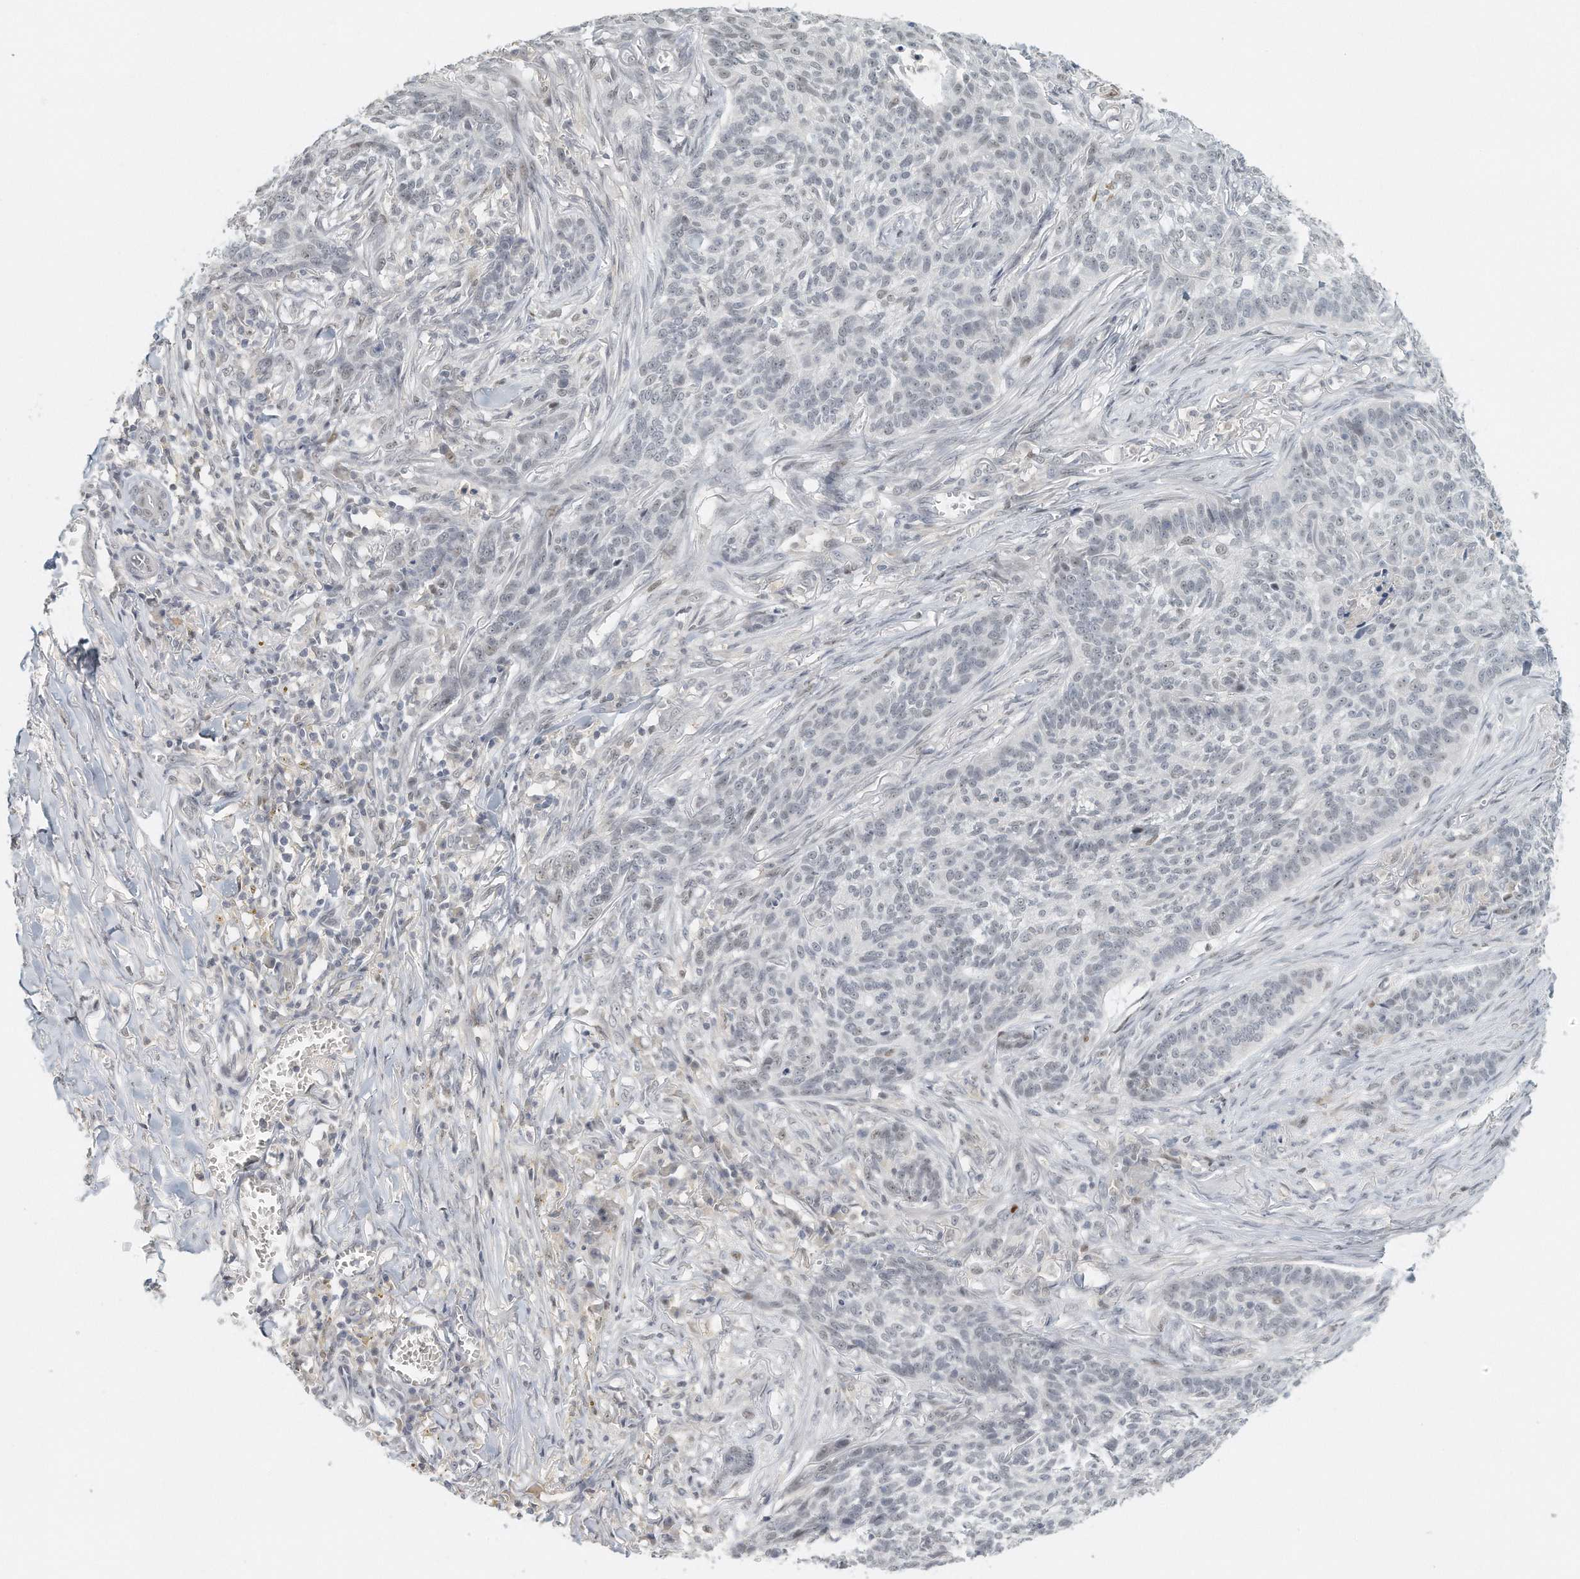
{"staining": {"intensity": "negative", "quantity": "none", "location": "none"}, "tissue": "skin cancer", "cell_type": "Tumor cells", "image_type": "cancer", "snomed": [{"axis": "morphology", "description": "Basal cell carcinoma"}, {"axis": "topography", "description": "Skin"}], "caption": "An image of skin basal cell carcinoma stained for a protein reveals no brown staining in tumor cells.", "gene": "DDX43", "patient": {"sex": "male", "age": 85}}